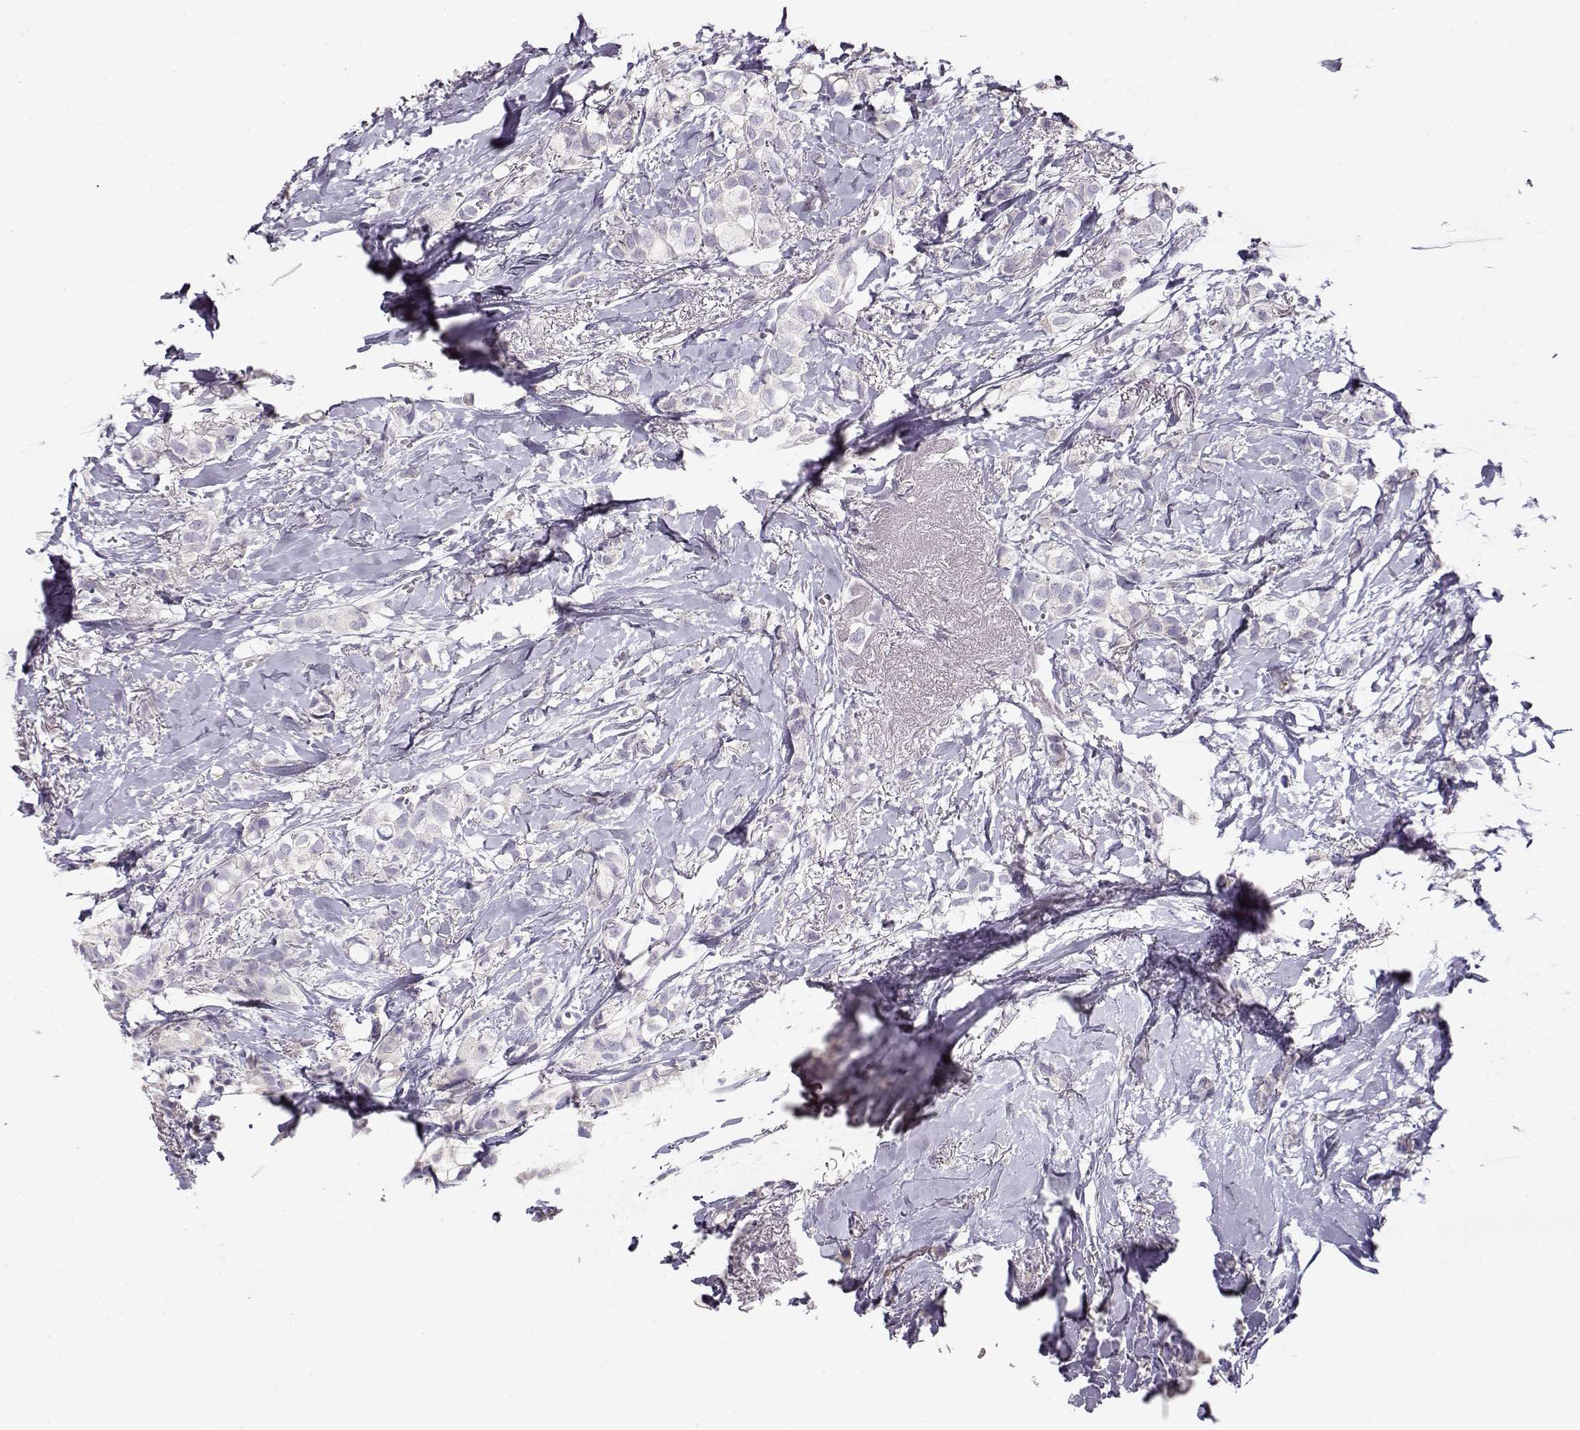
{"staining": {"intensity": "negative", "quantity": "none", "location": "none"}, "tissue": "breast cancer", "cell_type": "Tumor cells", "image_type": "cancer", "snomed": [{"axis": "morphology", "description": "Duct carcinoma"}, {"axis": "topography", "description": "Breast"}], "caption": "Breast cancer (infiltrating ductal carcinoma) stained for a protein using immunohistochemistry exhibits no staining tumor cells.", "gene": "GLIPR1L2", "patient": {"sex": "female", "age": 85}}